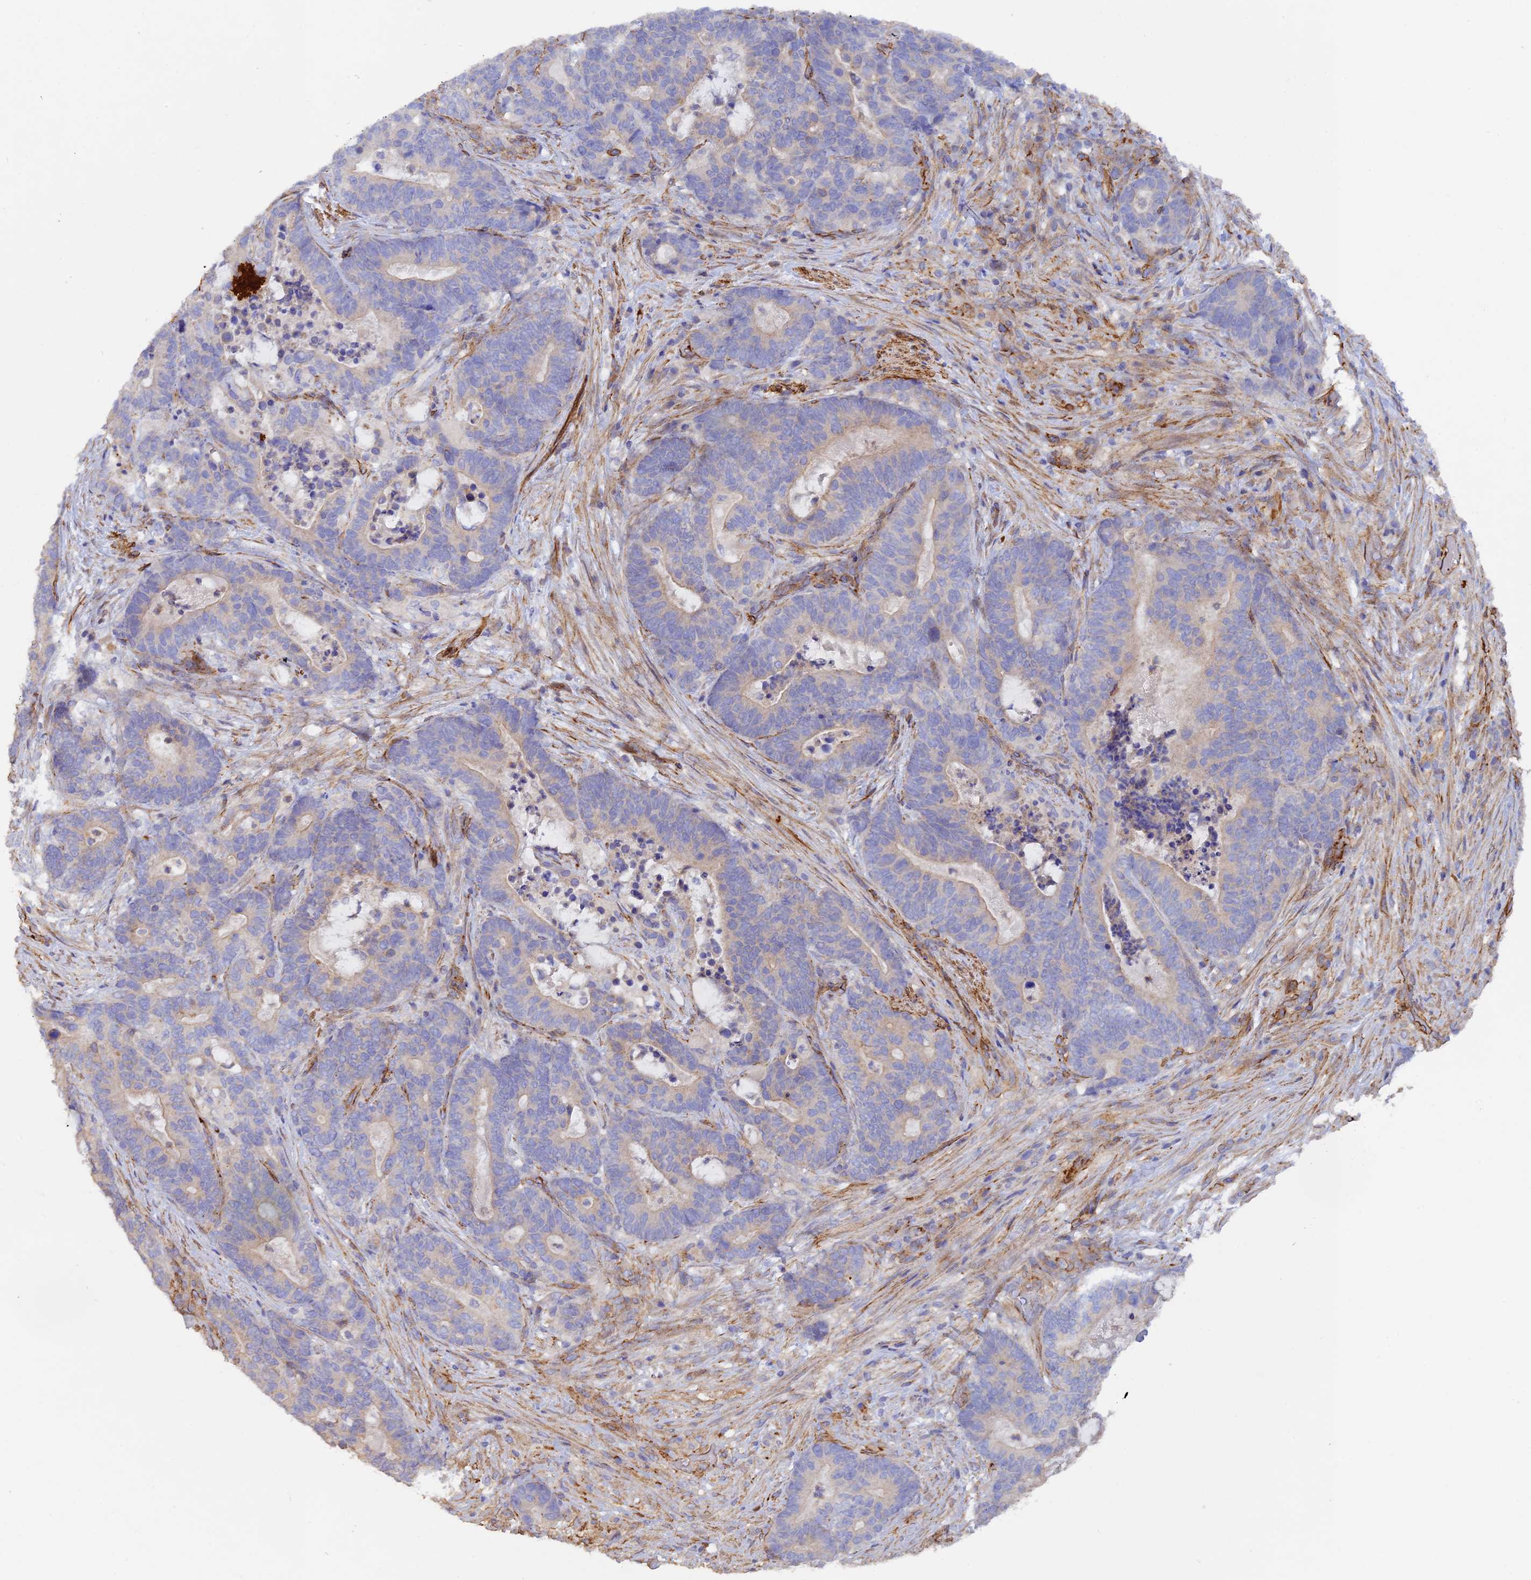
{"staining": {"intensity": "negative", "quantity": "none", "location": "none"}, "tissue": "stomach cancer", "cell_type": "Tumor cells", "image_type": "cancer", "snomed": [{"axis": "morphology", "description": "Normal tissue, NOS"}, {"axis": "morphology", "description": "Adenocarcinoma, NOS"}, {"axis": "topography", "description": "Stomach"}], "caption": "IHC image of neoplastic tissue: stomach cancer stained with DAB (3,3'-diaminobenzidine) exhibits no significant protein staining in tumor cells.", "gene": "MYO9A", "patient": {"sex": "female", "age": 64}}